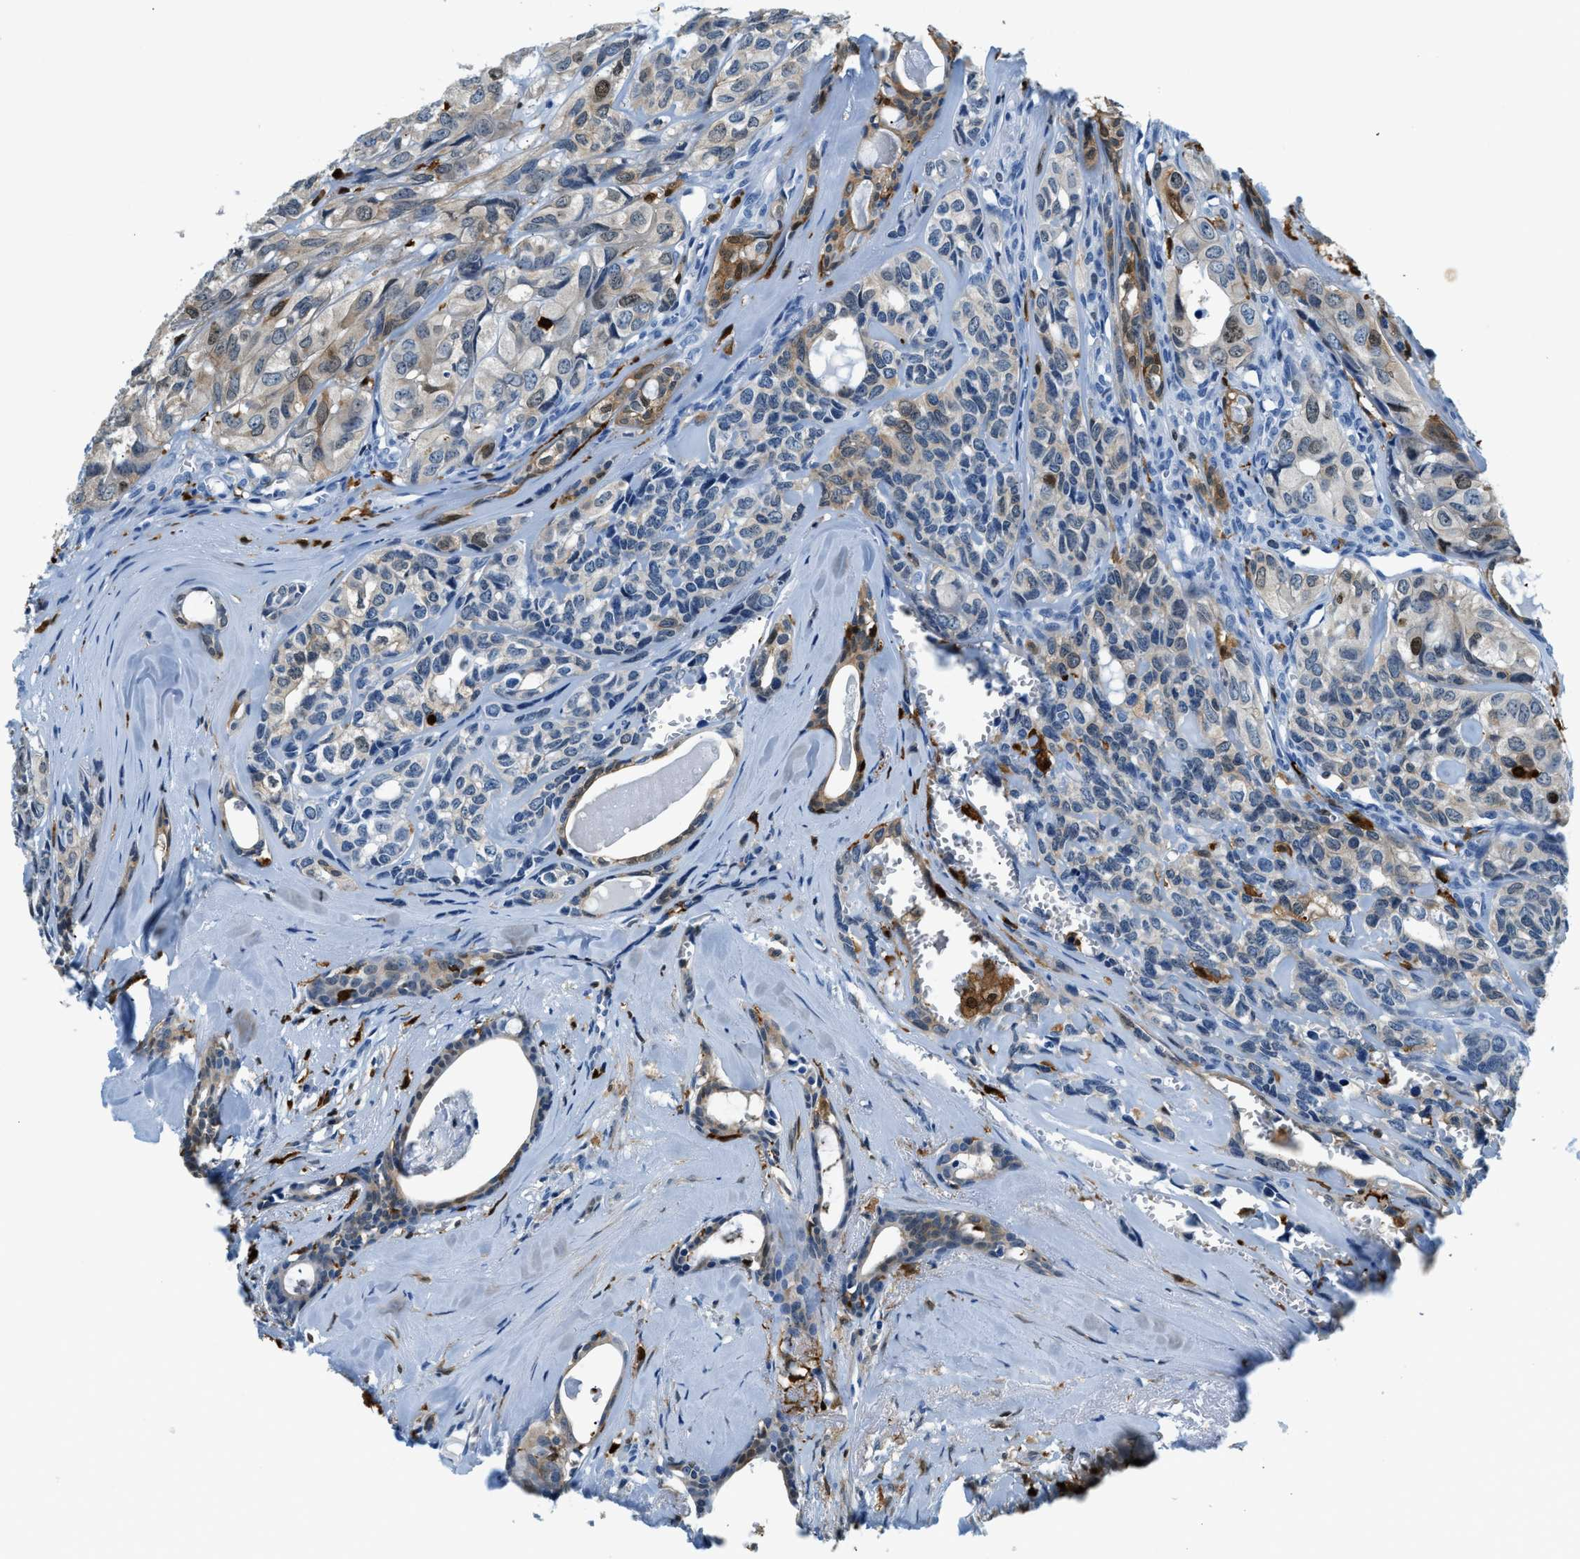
{"staining": {"intensity": "negative", "quantity": "none", "location": "none"}, "tissue": "head and neck cancer", "cell_type": "Tumor cells", "image_type": "cancer", "snomed": [{"axis": "morphology", "description": "Adenocarcinoma, NOS"}, {"axis": "topography", "description": "Salivary gland, NOS"}, {"axis": "topography", "description": "Head-Neck"}], "caption": "Immunohistochemistry of head and neck cancer (adenocarcinoma) displays no expression in tumor cells. (DAB IHC visualized using brightfield microscopy, high magnification).", "gene": "CAPG", "patient": {"sex": "female", "age": 76}}